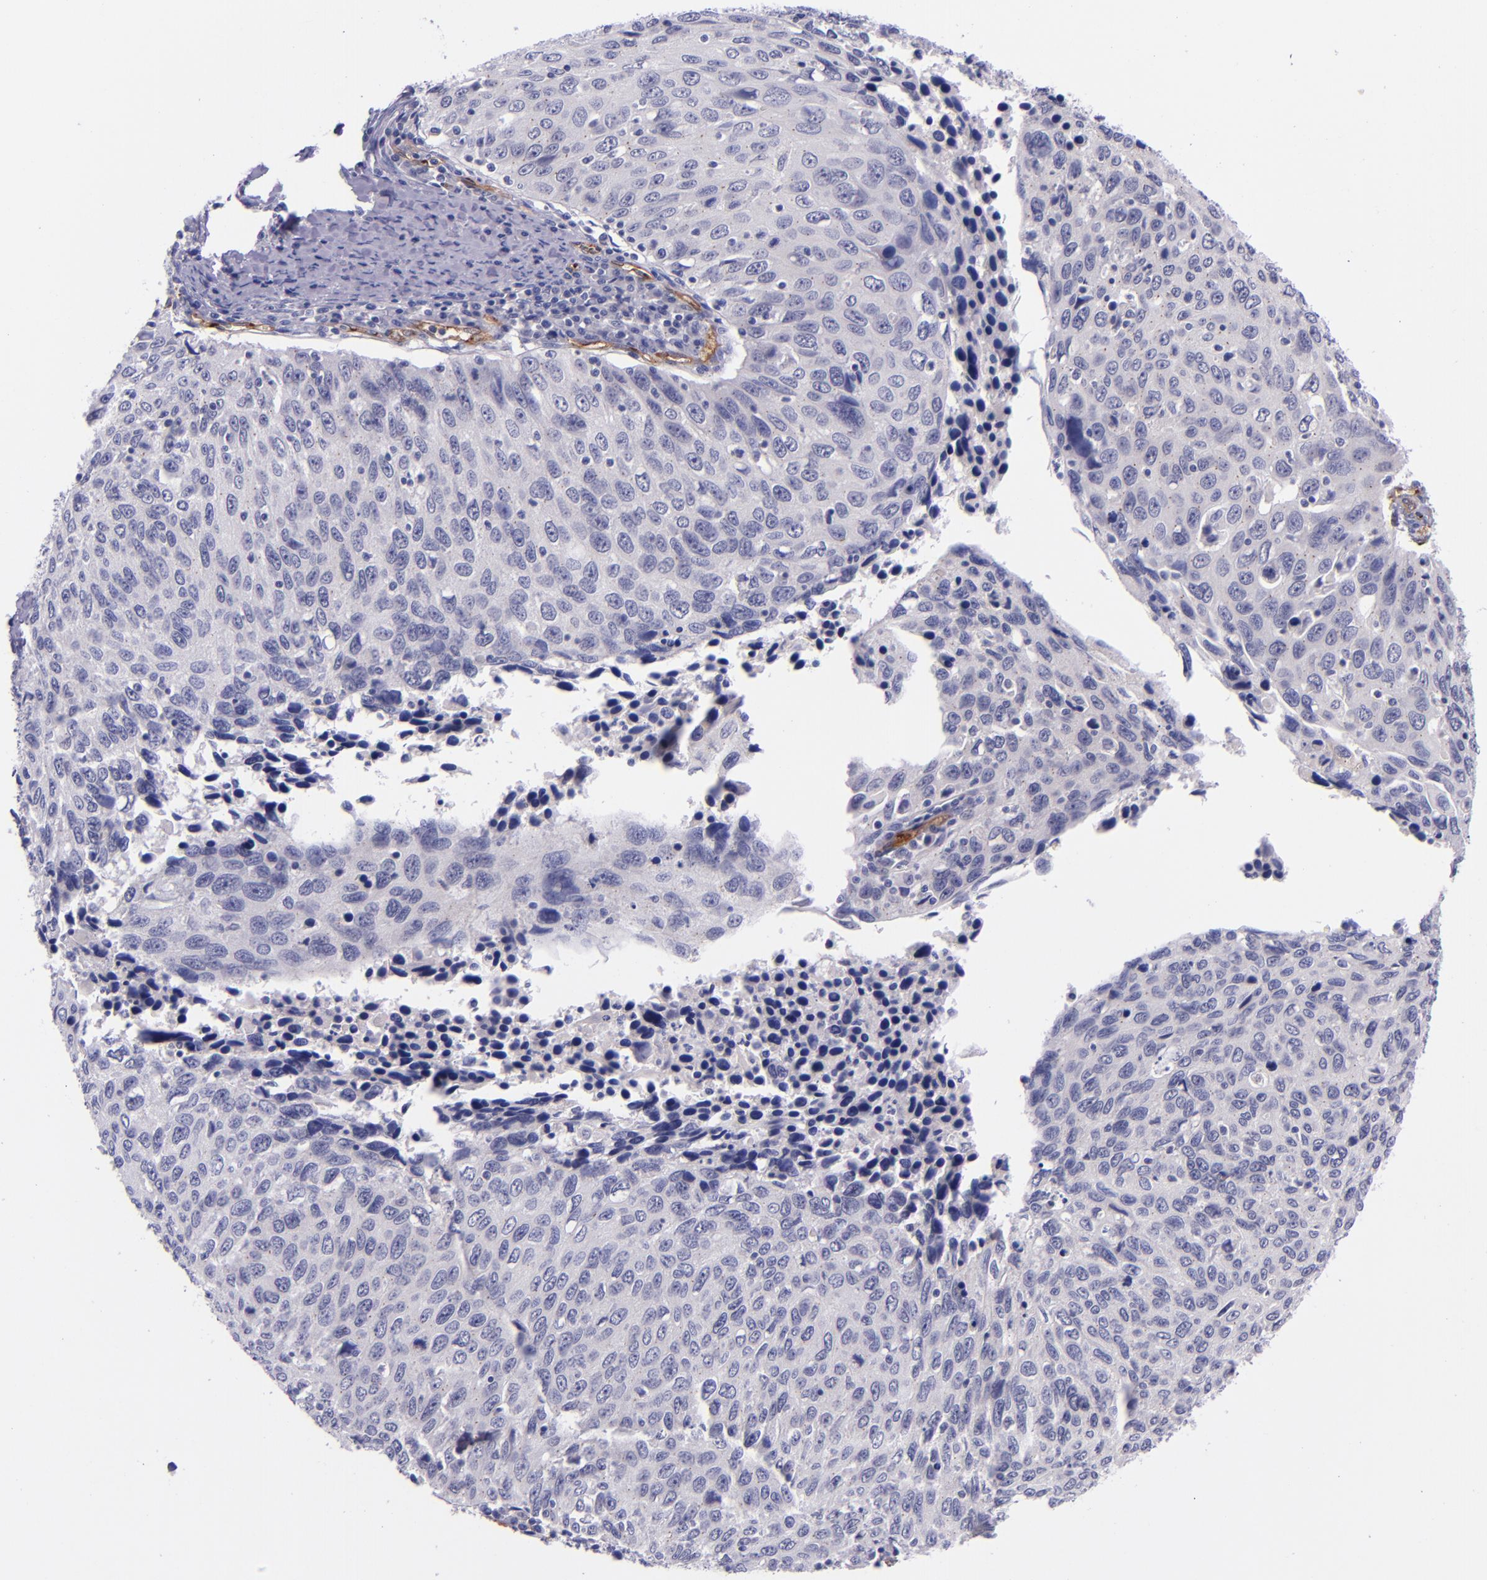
{"staining": {"intensity": "negative", "quantity": "none", "location": "none"}, "tissue": "cervical cancer", "cell_type": "Tumor cells", "image_type": "cancer", "snomed": [{"axis": "morphology", "description": "Squamous cell carcinoma, NOS"}, {"axis": "topography", "description": "Cervix"}], "caption": "Cervical cancer stained for a protein using immunohistochemistry (IHC) shows no staining tumor cells.", "gene": "NOS3", "patient": {"sex": "female", "age": 53}}